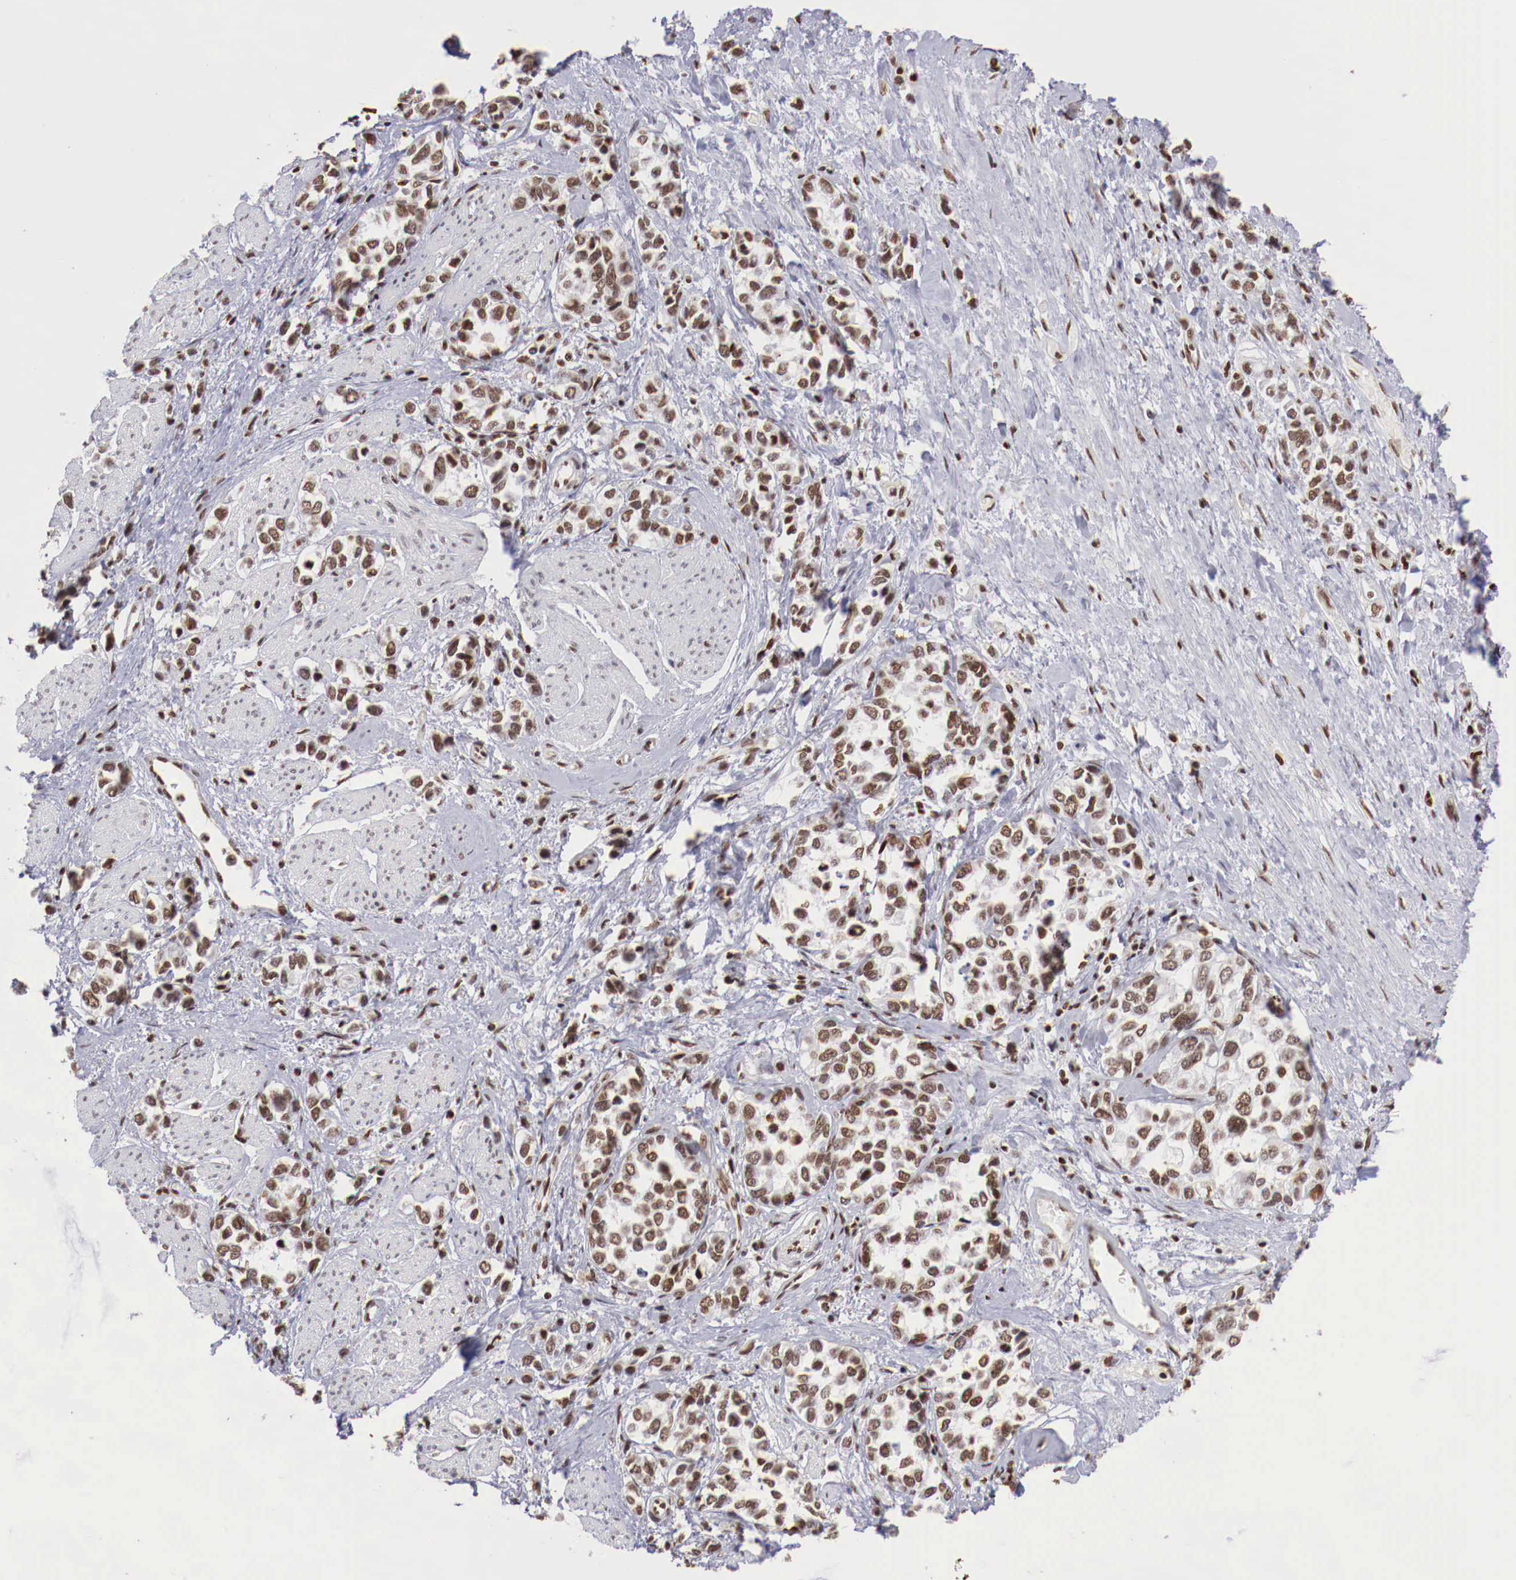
{"staining": {"intensity": "moderate", "quantity": ">75%", "location": "nuclear"}, "tissue": "stomach cancer", "cell_type": "Tumor cells", "image_type": "cancer", "snomed": [{"axis": "morphology", "description": "Adenocarcinoma, NOS"}, {"axis": "topography", "description": "Stomach, upper"}], "caption": "The micrograph demonstrates staining of adenocarcinoma (stomach), revealing moderate nuclear protein positivity (brown color) within tumor cells.", "gene": "MAX", "patient": {"sex": "male", "age": 76}}